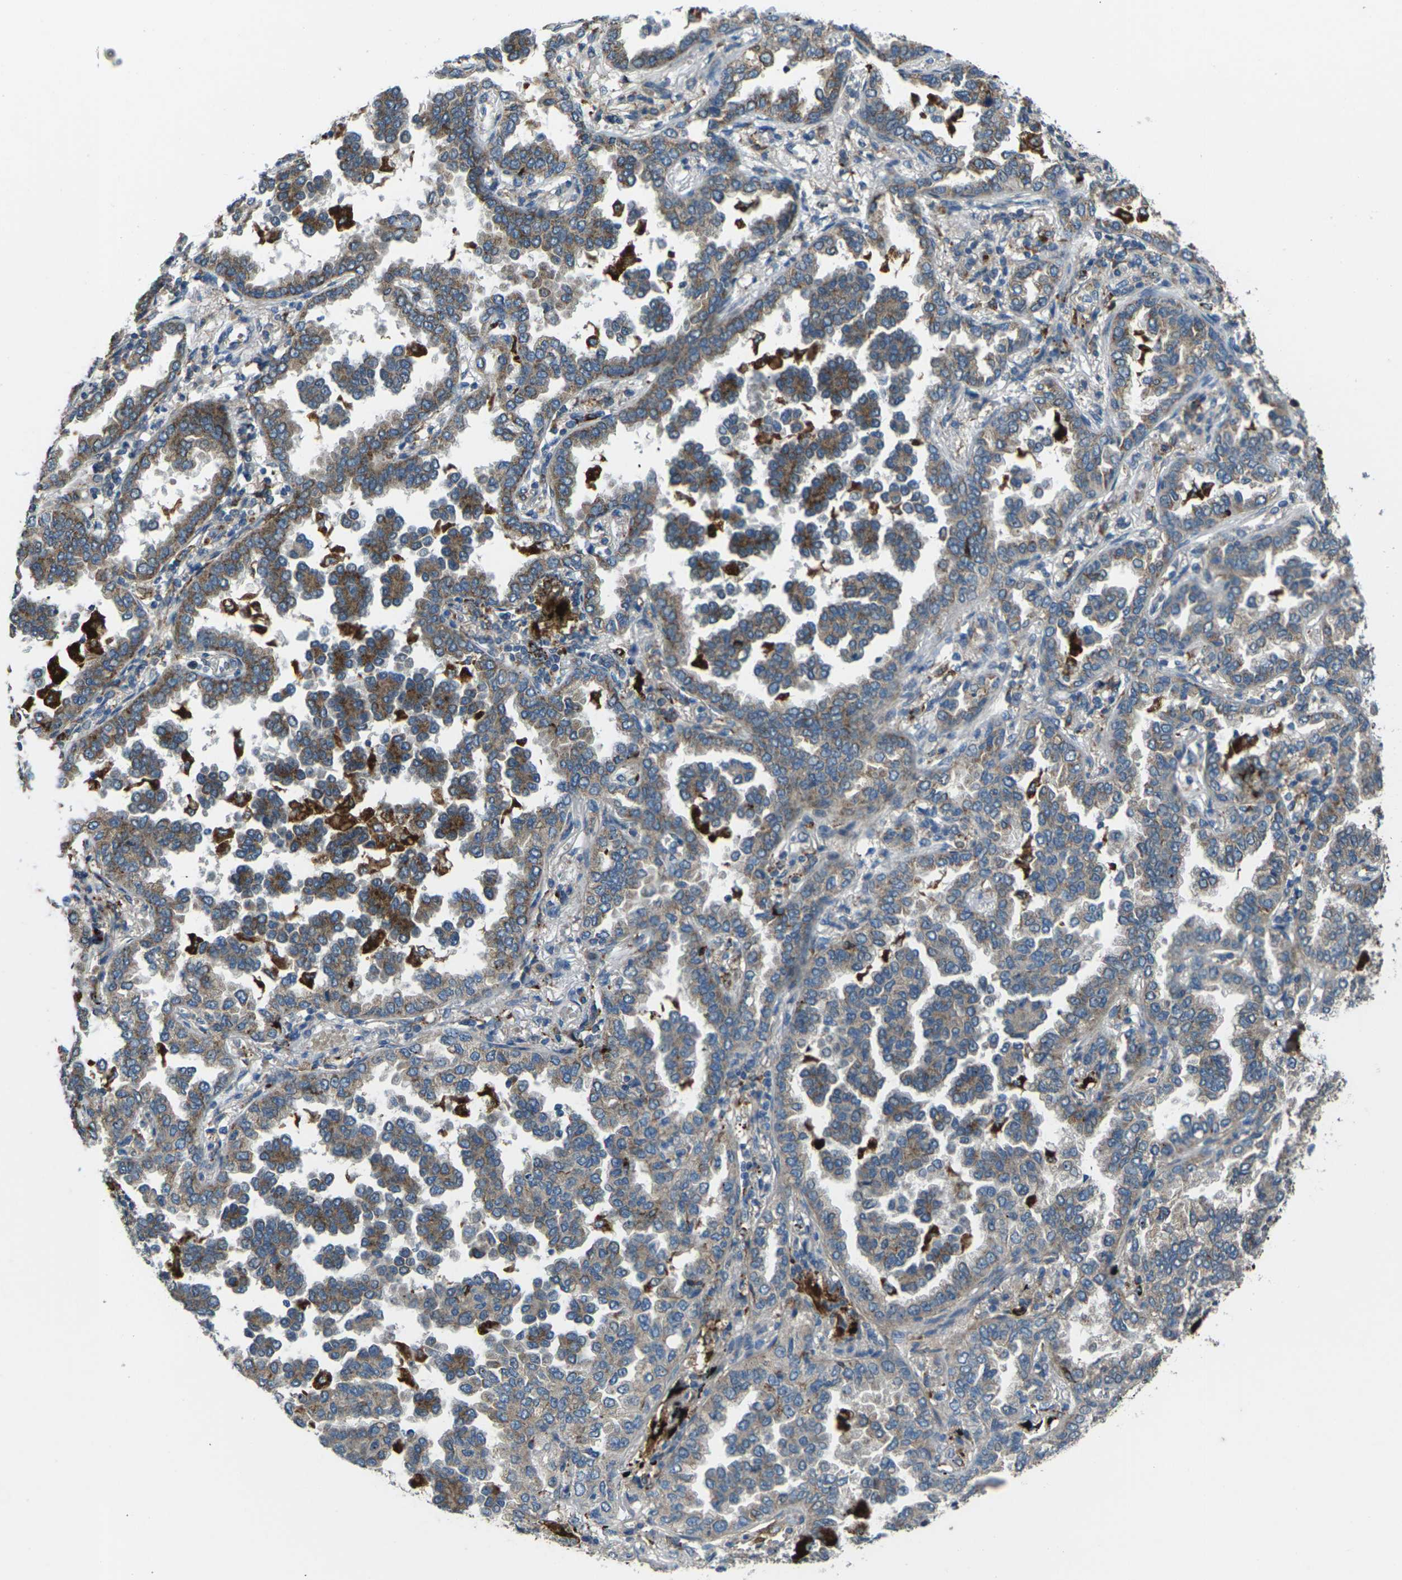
{"staining": {"intensity": "weak", "quantity": "25%-75%", "location": "cytoplasmic/membranous"}, "tissue": "lung cancer", "cell_type": "Tumor cells", "image_type": "cancer", "snomed": [{"axis": "morphology", "description": "Normal tissue, NOS"}, {"axis": "morphology", "description": "Adenocarcinoma, NOS"}, {"axis": "topography", "description": "Lung"}], "caption": "About 25%-75% of tumor cells in human lung cancer (adenocarcinoma) exhibit weak cytoplasmic/membranous protein expression as visualized by brown immunohistochemical staining.", "gene": "SLC31A2", "patient": {"sex": "male", "age": 59}}